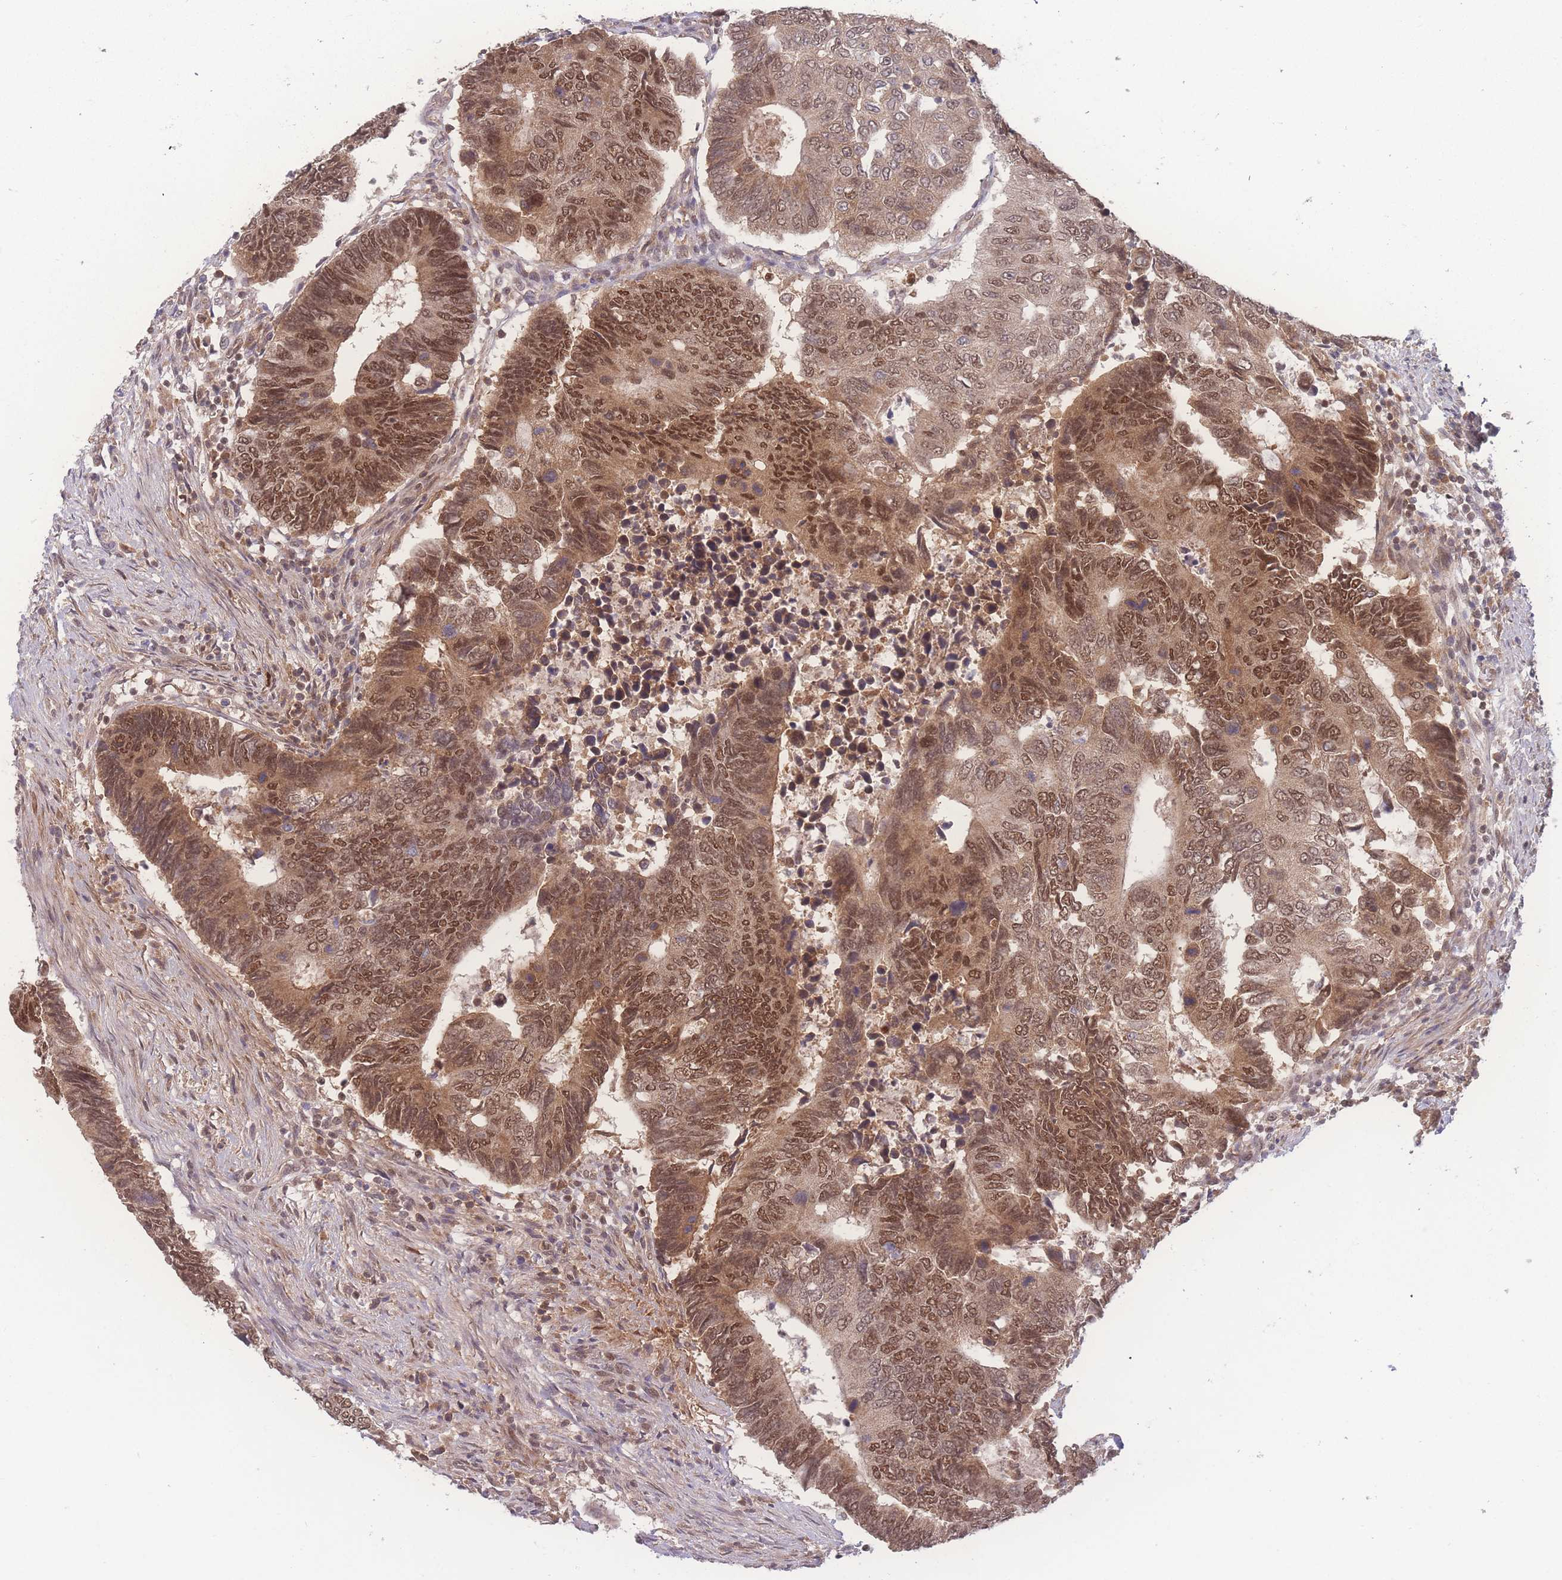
{"staining": {"intensity": "moderate", "quantity": ">75%", "location": "cytoplasmic/membranous,nuclear"}, "tissue": "colorectal cancer", "cell_type": "Tumor cells", "image_type": "cancer", "snomed": [{"axis": "morphology", "description": "Adenocarcinoma, NOS"}, {"axis": "topography", "description": "Colon"}], "caption": "Immunohistochemistry (IHC) histopathology image of human colorectal cancer stained for a protein (brown), which demonstrates medium levels of moderate cytoplasmic/membranous and nuclear positivity in approximately >75% of tumor cells.", "gene": "RAVER1", "patient": {"sex": "male", "age": 87}}